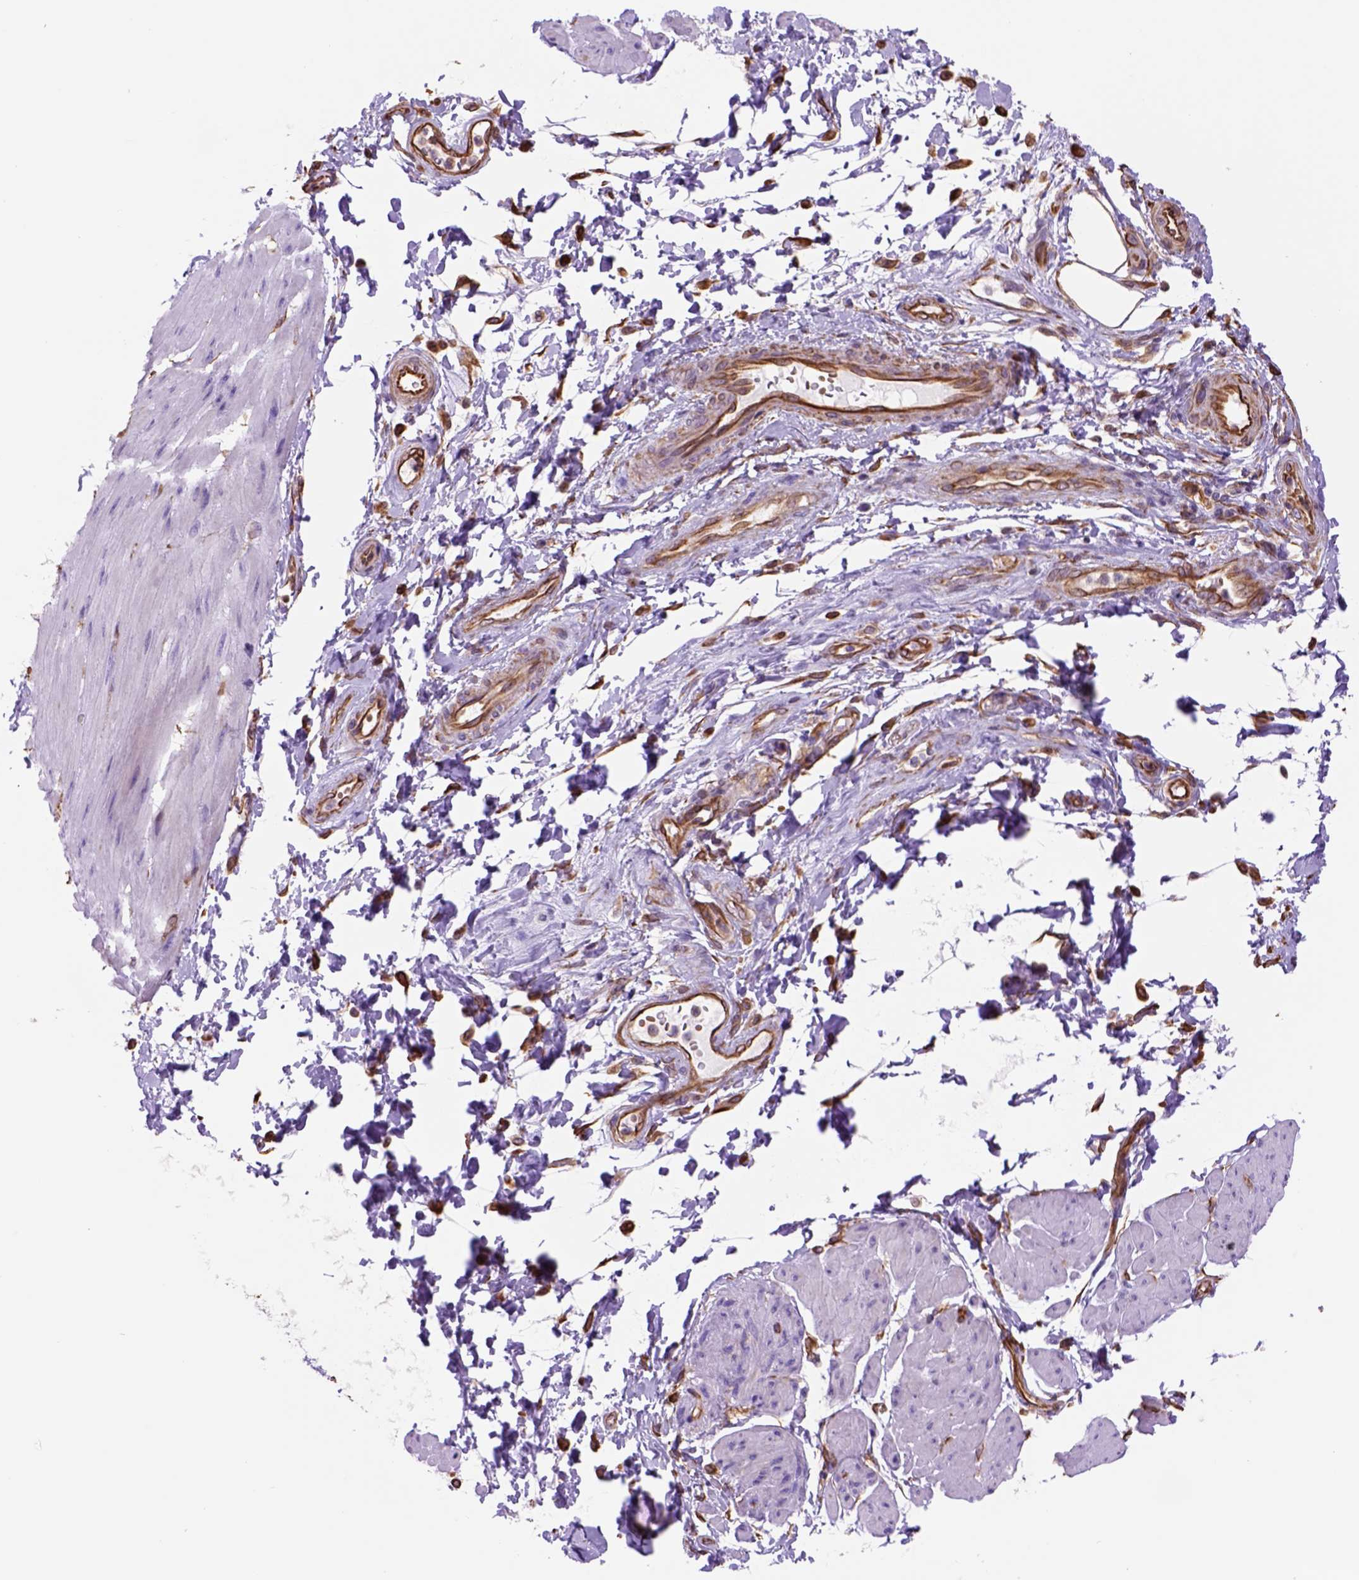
{"staining": {"intensity": "strong", "quantity": ">75%", "location": "cytoplasmic/membranous,nuclear"}, "tissue": "adipose tissue", "cell_type": "Adipocytes", "image_type": "normal", "snomed": [{"axis": "morphology", "description": "Normal tissue, NOS"}, {"axis": "topography", "description": "Urinary bladder"}, {"axis": "topography", "description": "Peripheral nerve tissue"}], "caption": "Immunohistochemistry histopathology image of benign human adipose tissue stained for a protein (brown), which displays high levels of strong cytoplasmic/membranous,nuclear staining in approximately >75% of adipocytes.", "gene": "ZZZ3", "patient": {"sex": "female", "age": 60}}